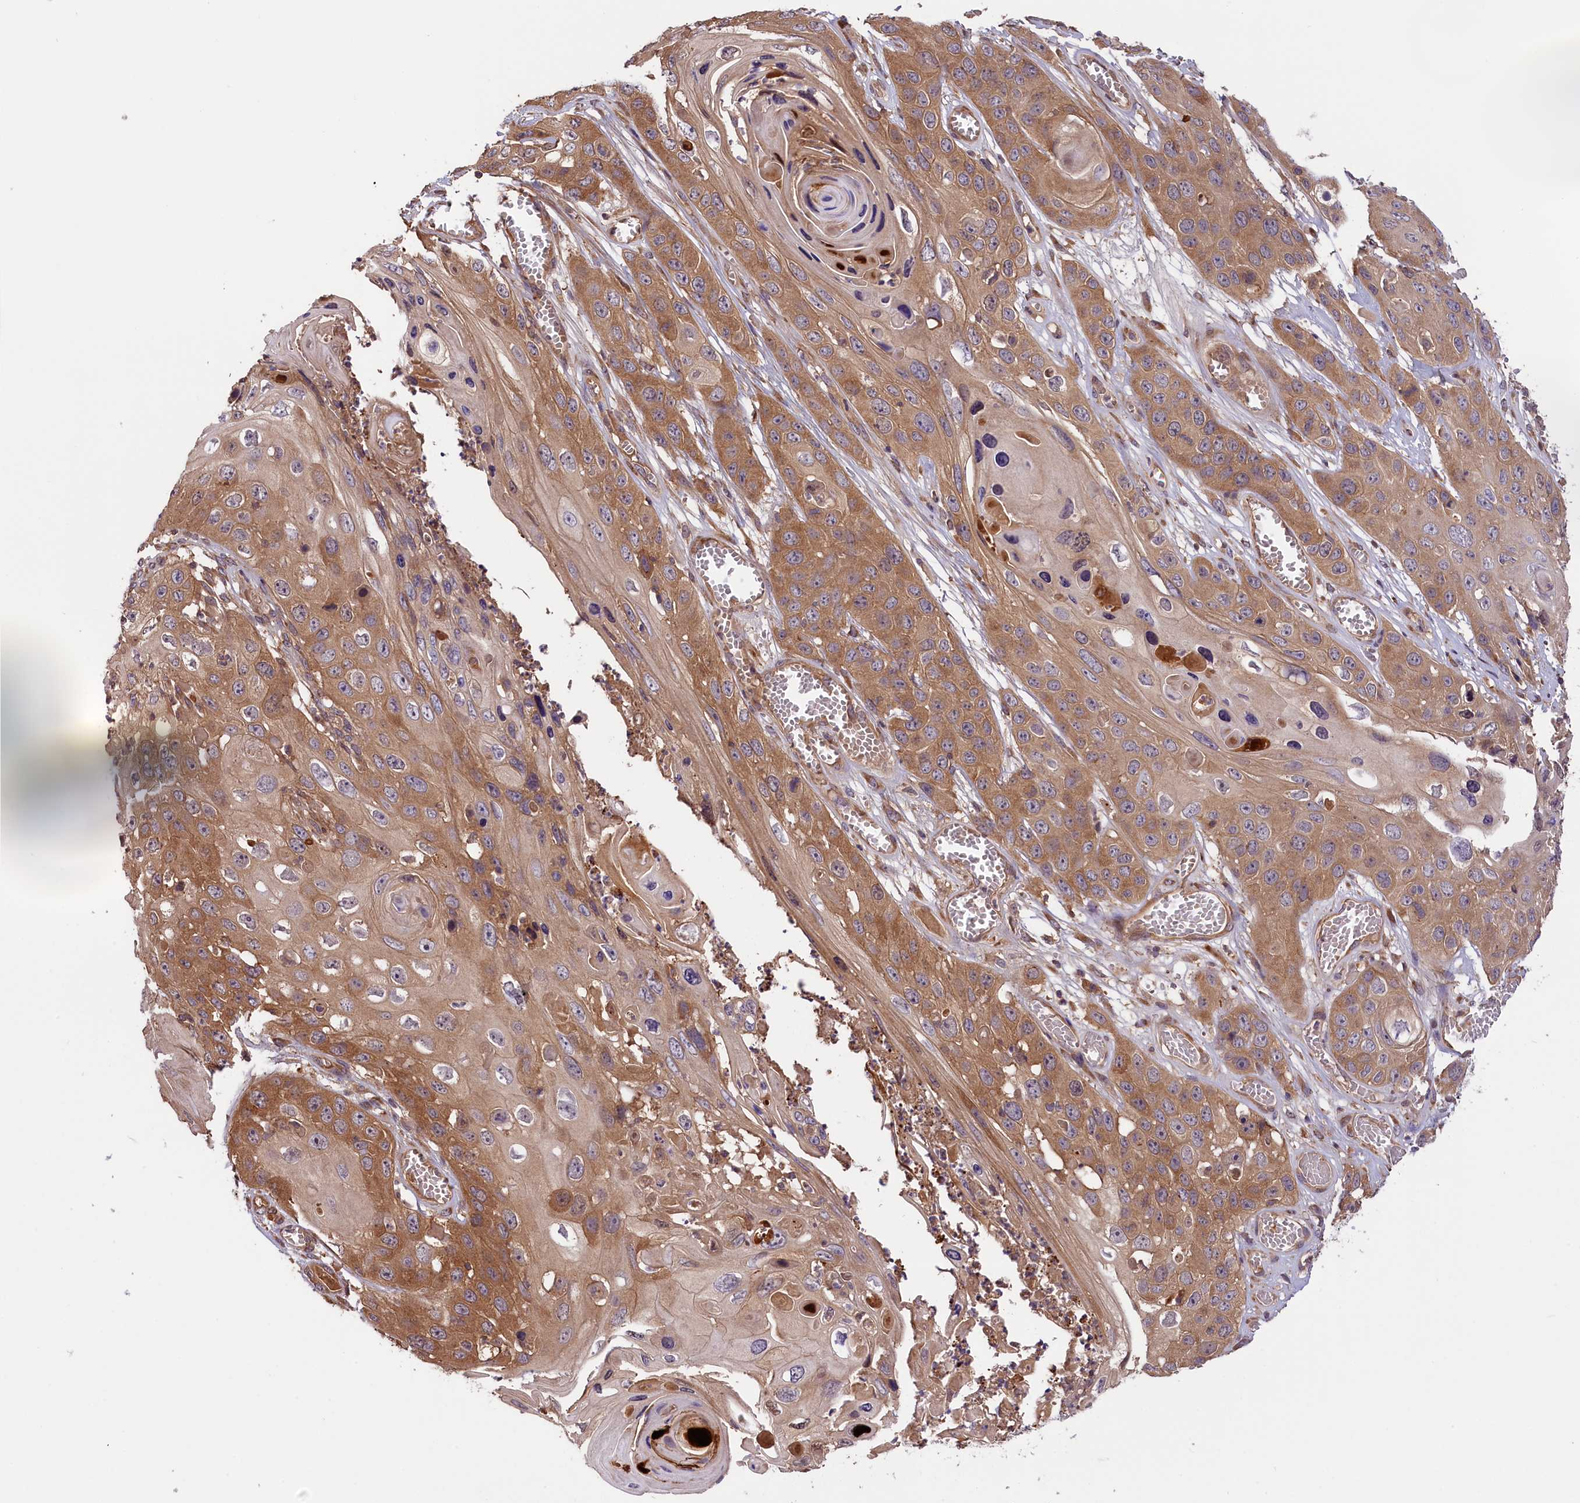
{"staining": {"intensity": "moderate", "quantity": ">75%", "location": "cytoplasmic/membranous"}, "tissue": "skin cancer", "cell_type": "Tumor cells", "image_type": "cancer", "snomed": [{"axis": "morphology", "description": "Squamous cell carcinoma, NOS"}, {"axis": "topography", "description": "Skin"}], "caption": "IHC photomicrograph of skin cancer (squamous cell carcinoma) stained for a protein (brown), which shows medium levels of moderate cytoplasmic/membranous expression in about >75% of tumor cells.", "gene": "SETD6", "patient": {"sex": "male", "age": 55}}